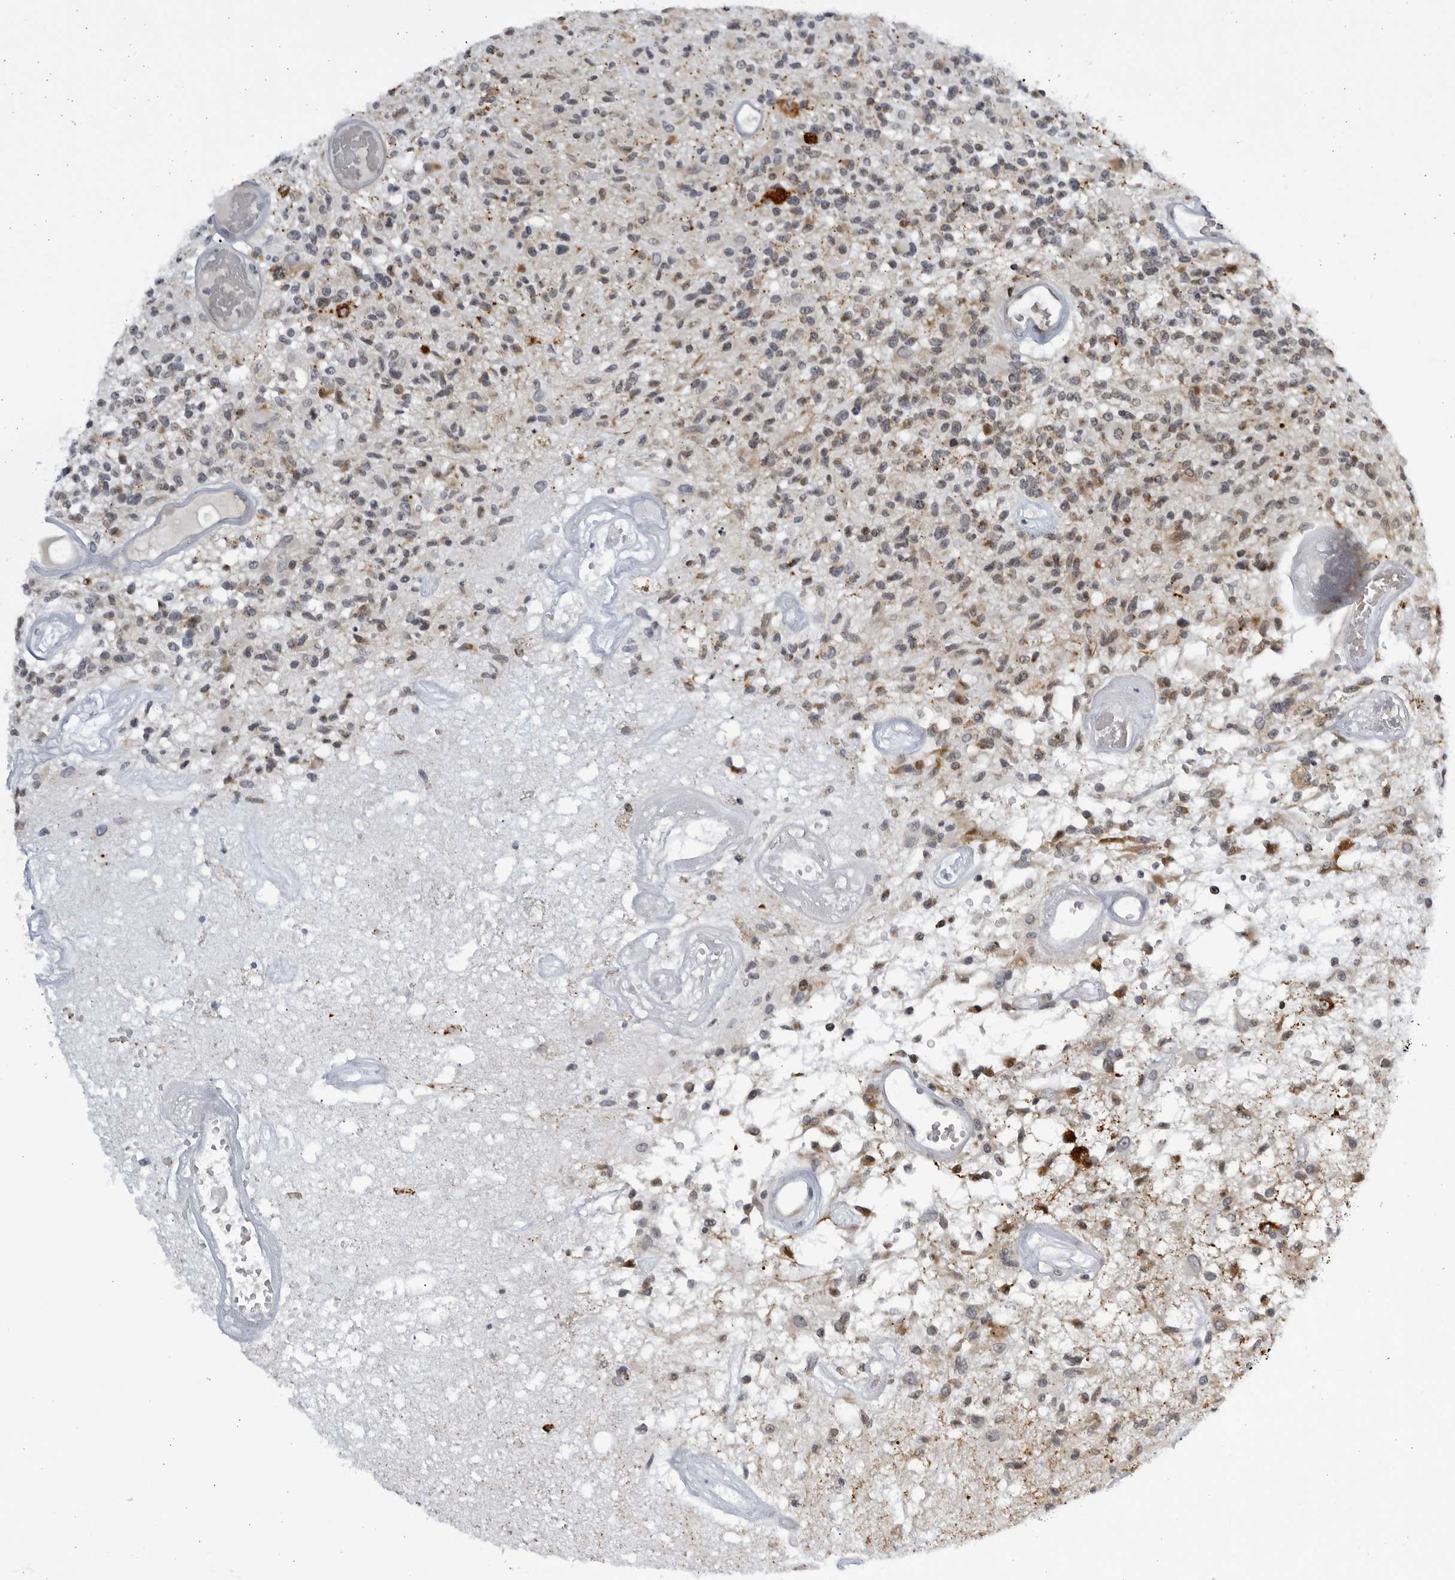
{"staining": {"intensity": "weak", "quantity": ">75%", "location": "cytoplasmic/membranous"}, "tissue": "glioma", "cell_type": "Tumor cells", "image_type": "cancer", "snomed": [{"axis": "morphology", "description": "Glioma, malignant, High grade"}, {"axis": "morphology", "description": "Glioblastoma, NOS"}, {"axis": "topography", "description": "Brain"}], "caption": "The immunohistochemical stain highlights weak cytoplasmic/membranous positivity in tumor cells of glioma tissue.", "gene": "SLC25A22", "patient": {"sex": "male", "age": 60}}